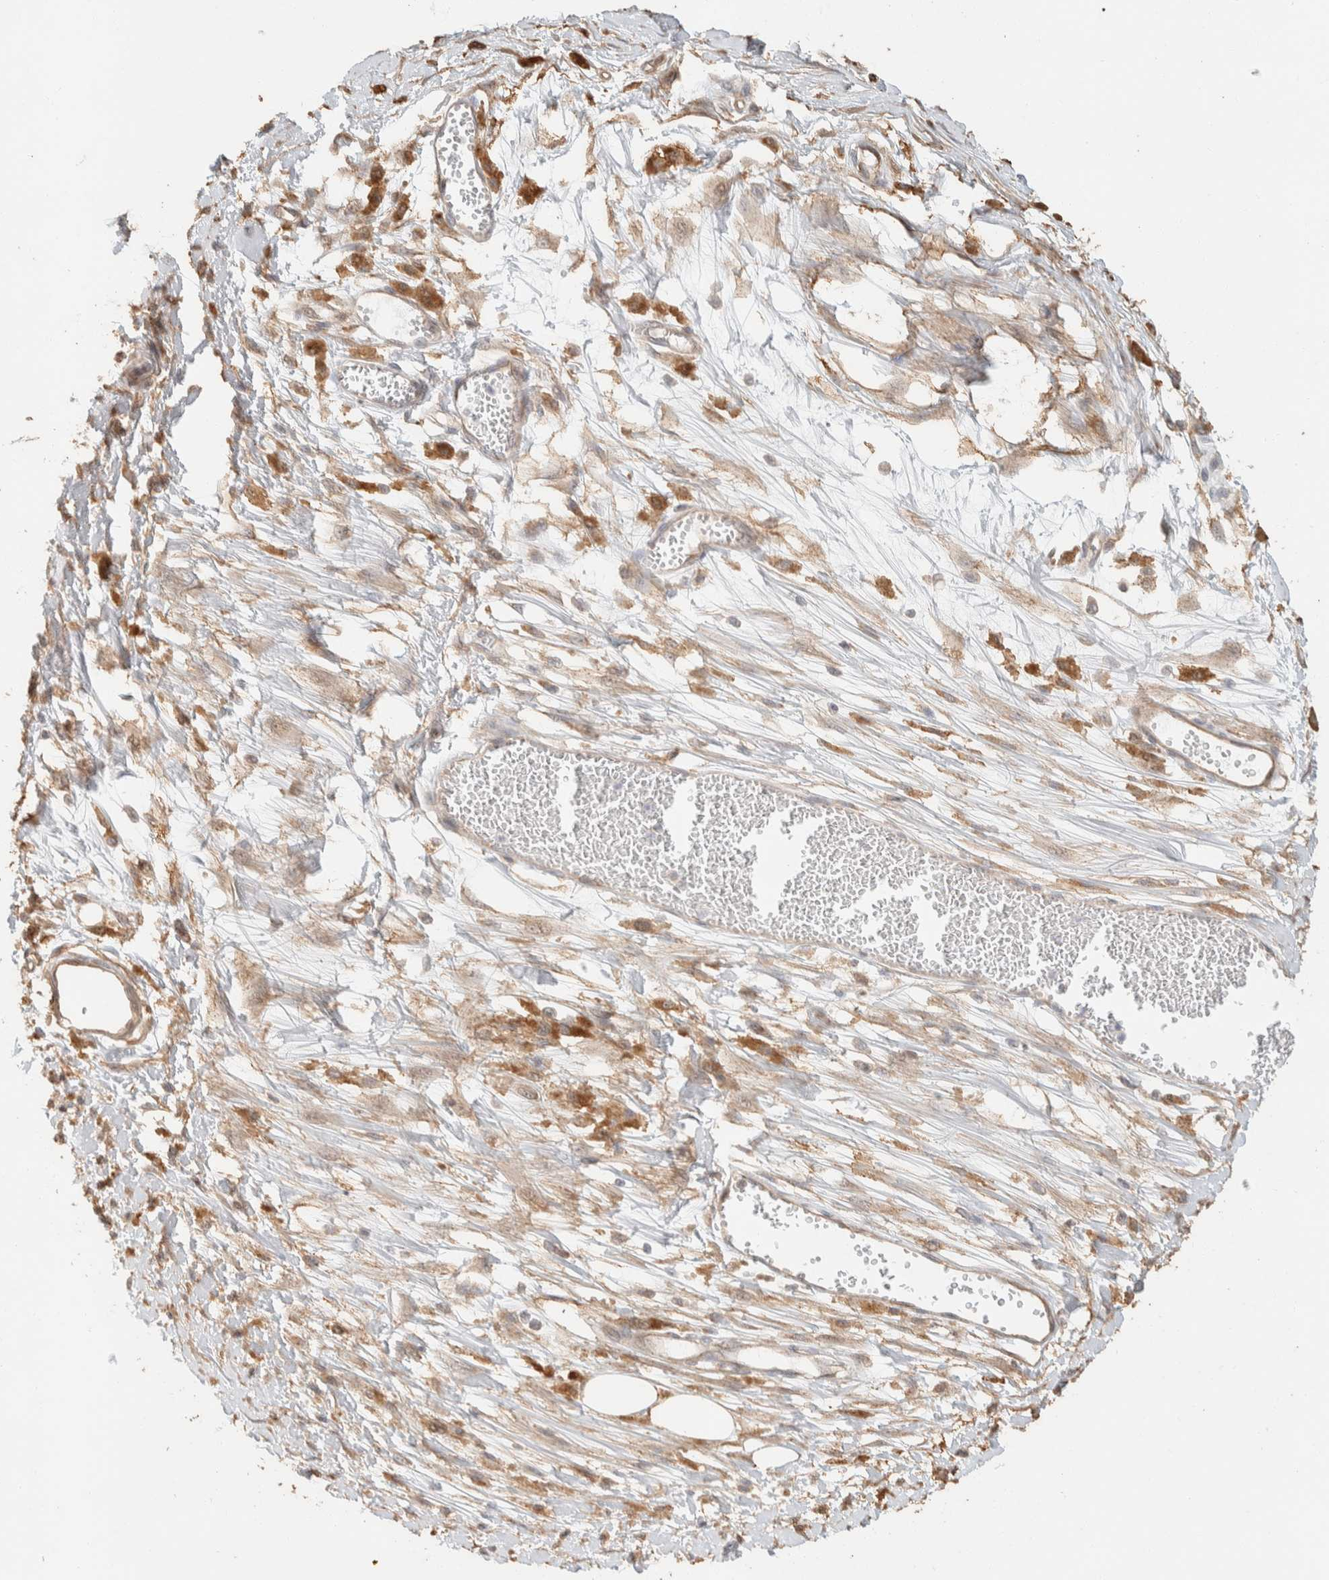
{"staining": {"intensity": "moderate", "quantity": "25%-75%", "location": "cytoplasmic/membranous"}, "tissue": "melanoma", "cell_type": "Tumor cells", "image_type": "cancer", "snomed": [{"axis": "morphology", "description": "Malignant melanoma, Metastatic site"}, {"axis": "topography", "description": "Lymph node"}], "caption": "This histopathology image shows melanoma stained with immunohistochemistry (IHC) to label a protein in brown. The cytoplasmic/membranous of tumor cells show moderate positivity for the protein. Nuclei are counter-stained blue.", "gene": "KIF9", "patient": {"sex": "male", "age": 59}}